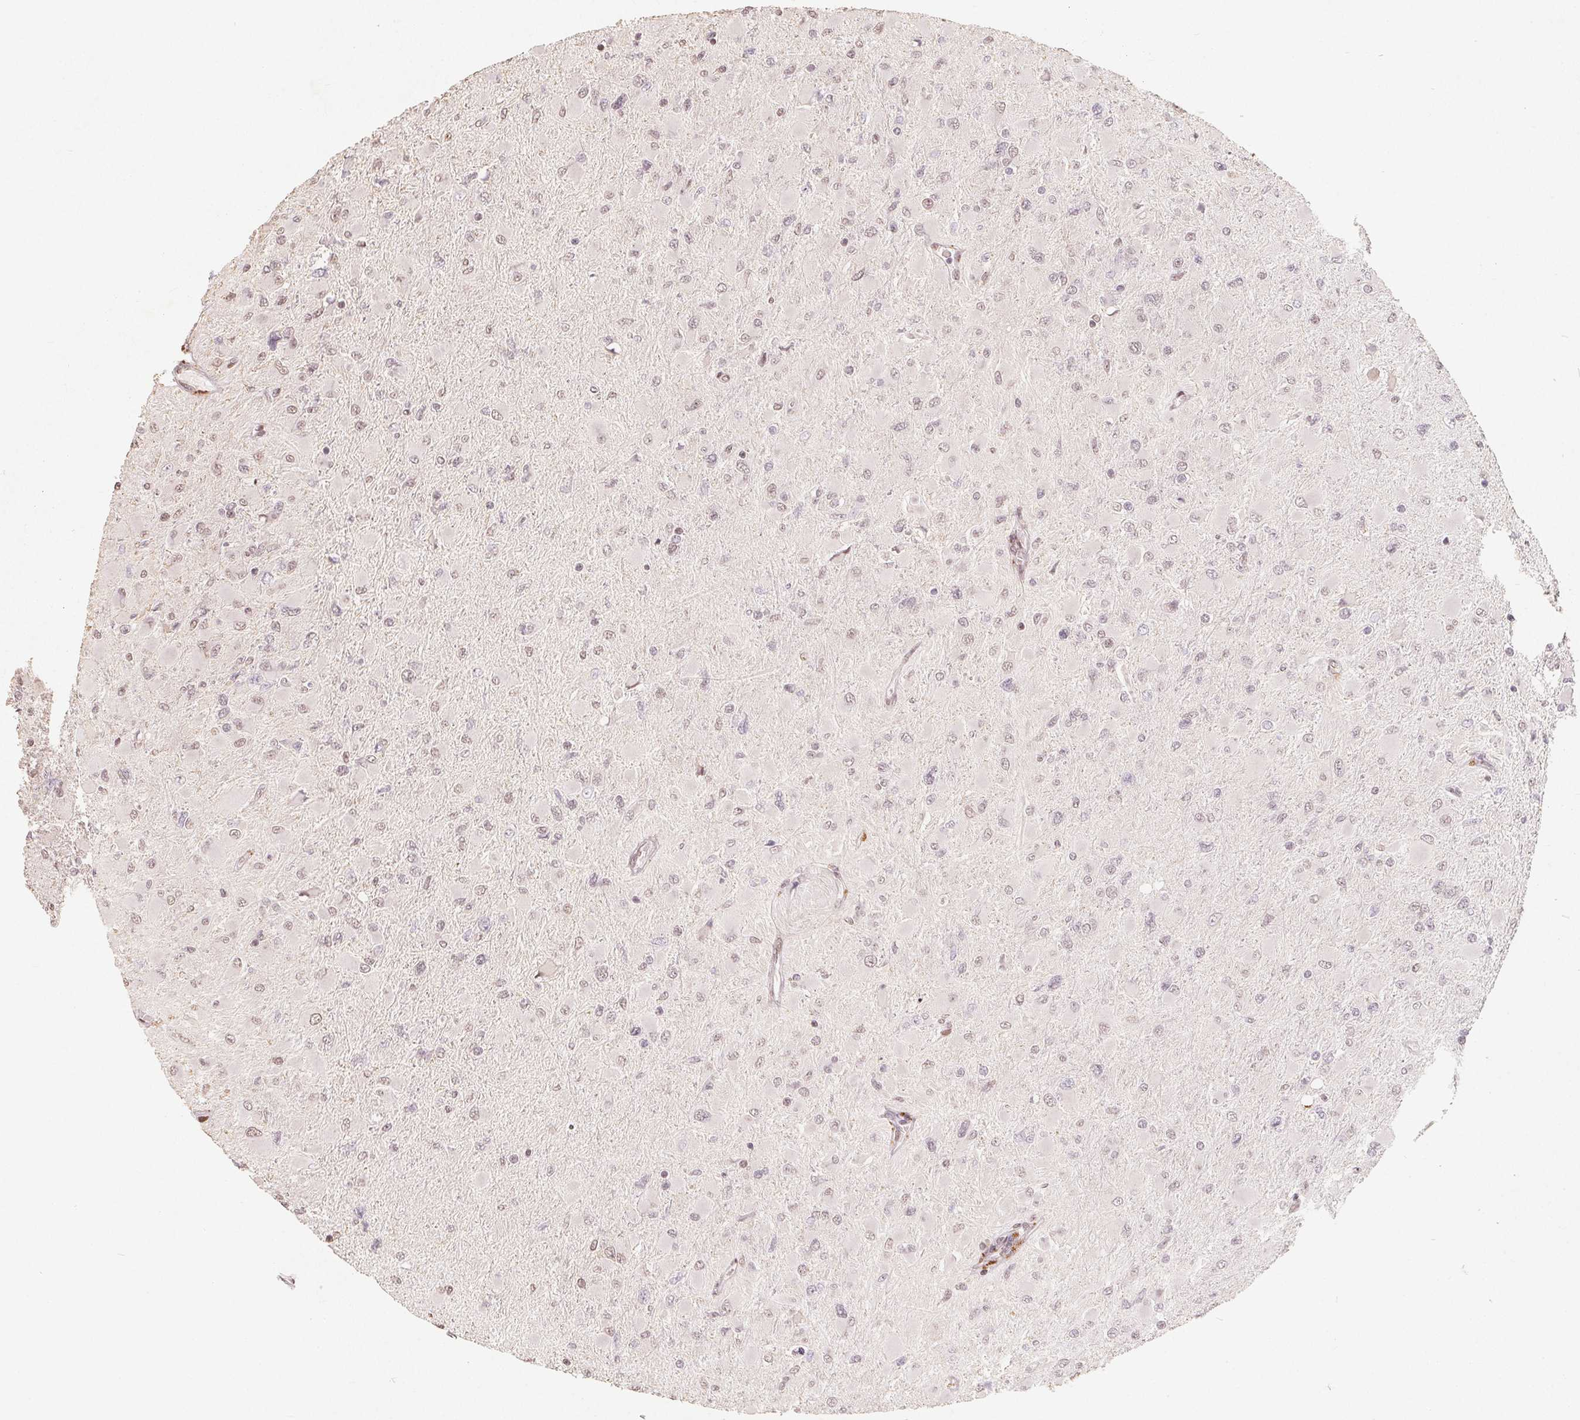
{"staining": {"intensity": "weak", "quantity": "<25%", "location": "nuclear"}, "tissue": "glioma", "cell_type": "Tumor cells", "image_type": "cancer", "snomed": [{"axis": "morphology", "description": "Glioma, malignant, High grade"}, {"axis": "topography", "description": "Cerebral cortex"}], "caption": "Tumor cells are negative for protein expression in human high-grade glioma (malignant).", "gene": "CCDC138", "patient": {"sex": "female", "age": 36}}